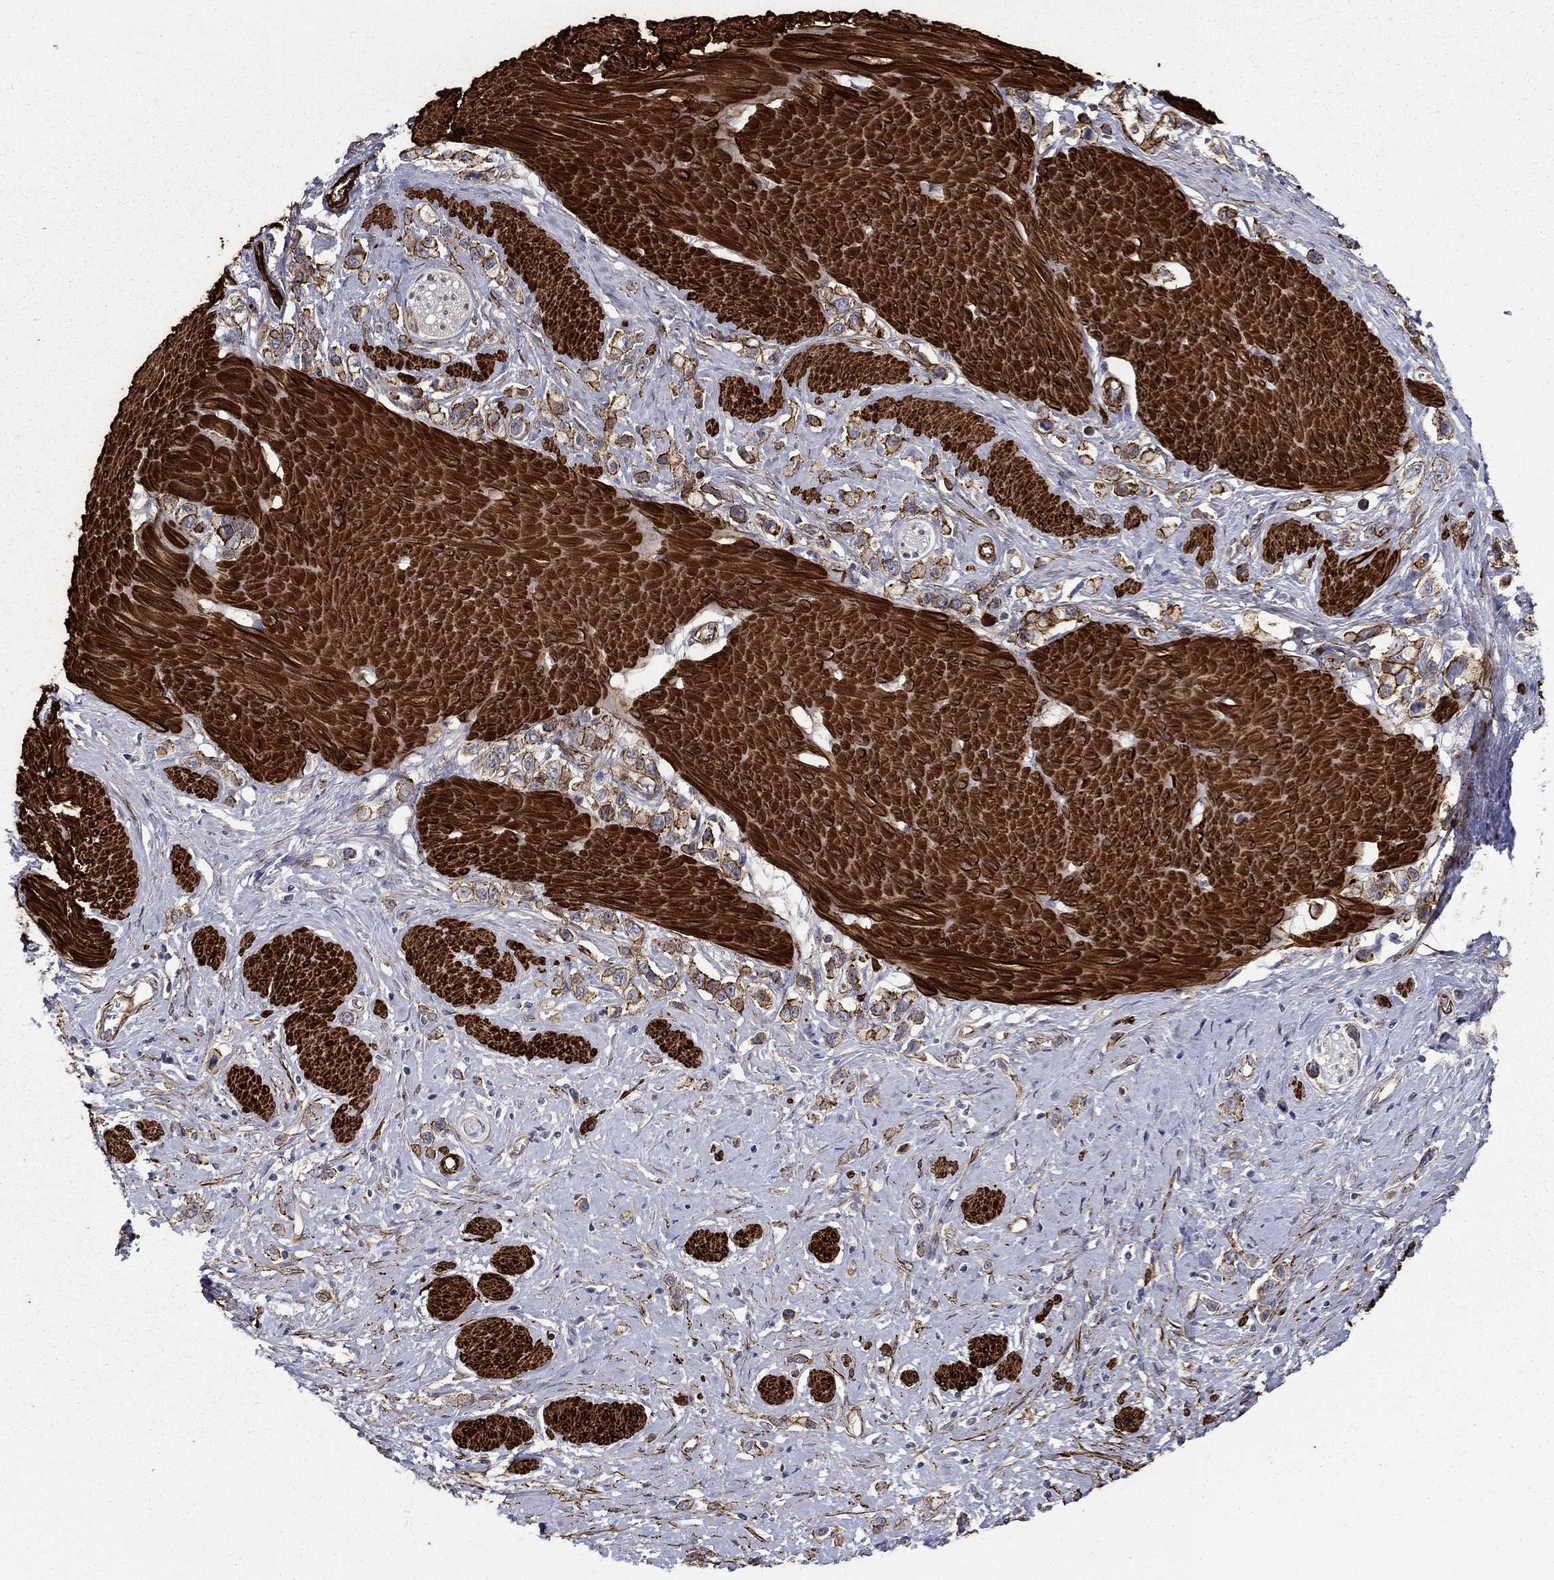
{"staining": {"intensity": "strong", "quantity": "25%-75%", "location": "cytoplasmic/membranous"}, "tissue": "stomach cancer", "cell_type": "Tumor cells", "image_type": "cancer", "snomed": [{"axis": "morphology", "description": "Normal tissue, NOS"}, {"axis": "morphology", "description": "Adenocarcinoma, NOS"}, {"axis": "morphology", "description": "Adenocarcinoma, High grade"}, {"axis": "topography", "description": "Stomach, upper"}, {"axis": "topography", "description": "Stomach"}], "caption": "Protein staining demonstrates strong cytoplasmic/membranous positivity in about 25%-75% of tumor cells in stomach cancer. Immunohistochemistry stains the protein in brown and the nuclei are stained blue.", "gene": "KRBA1", "patient": {"sex": "female", "age": 65}}